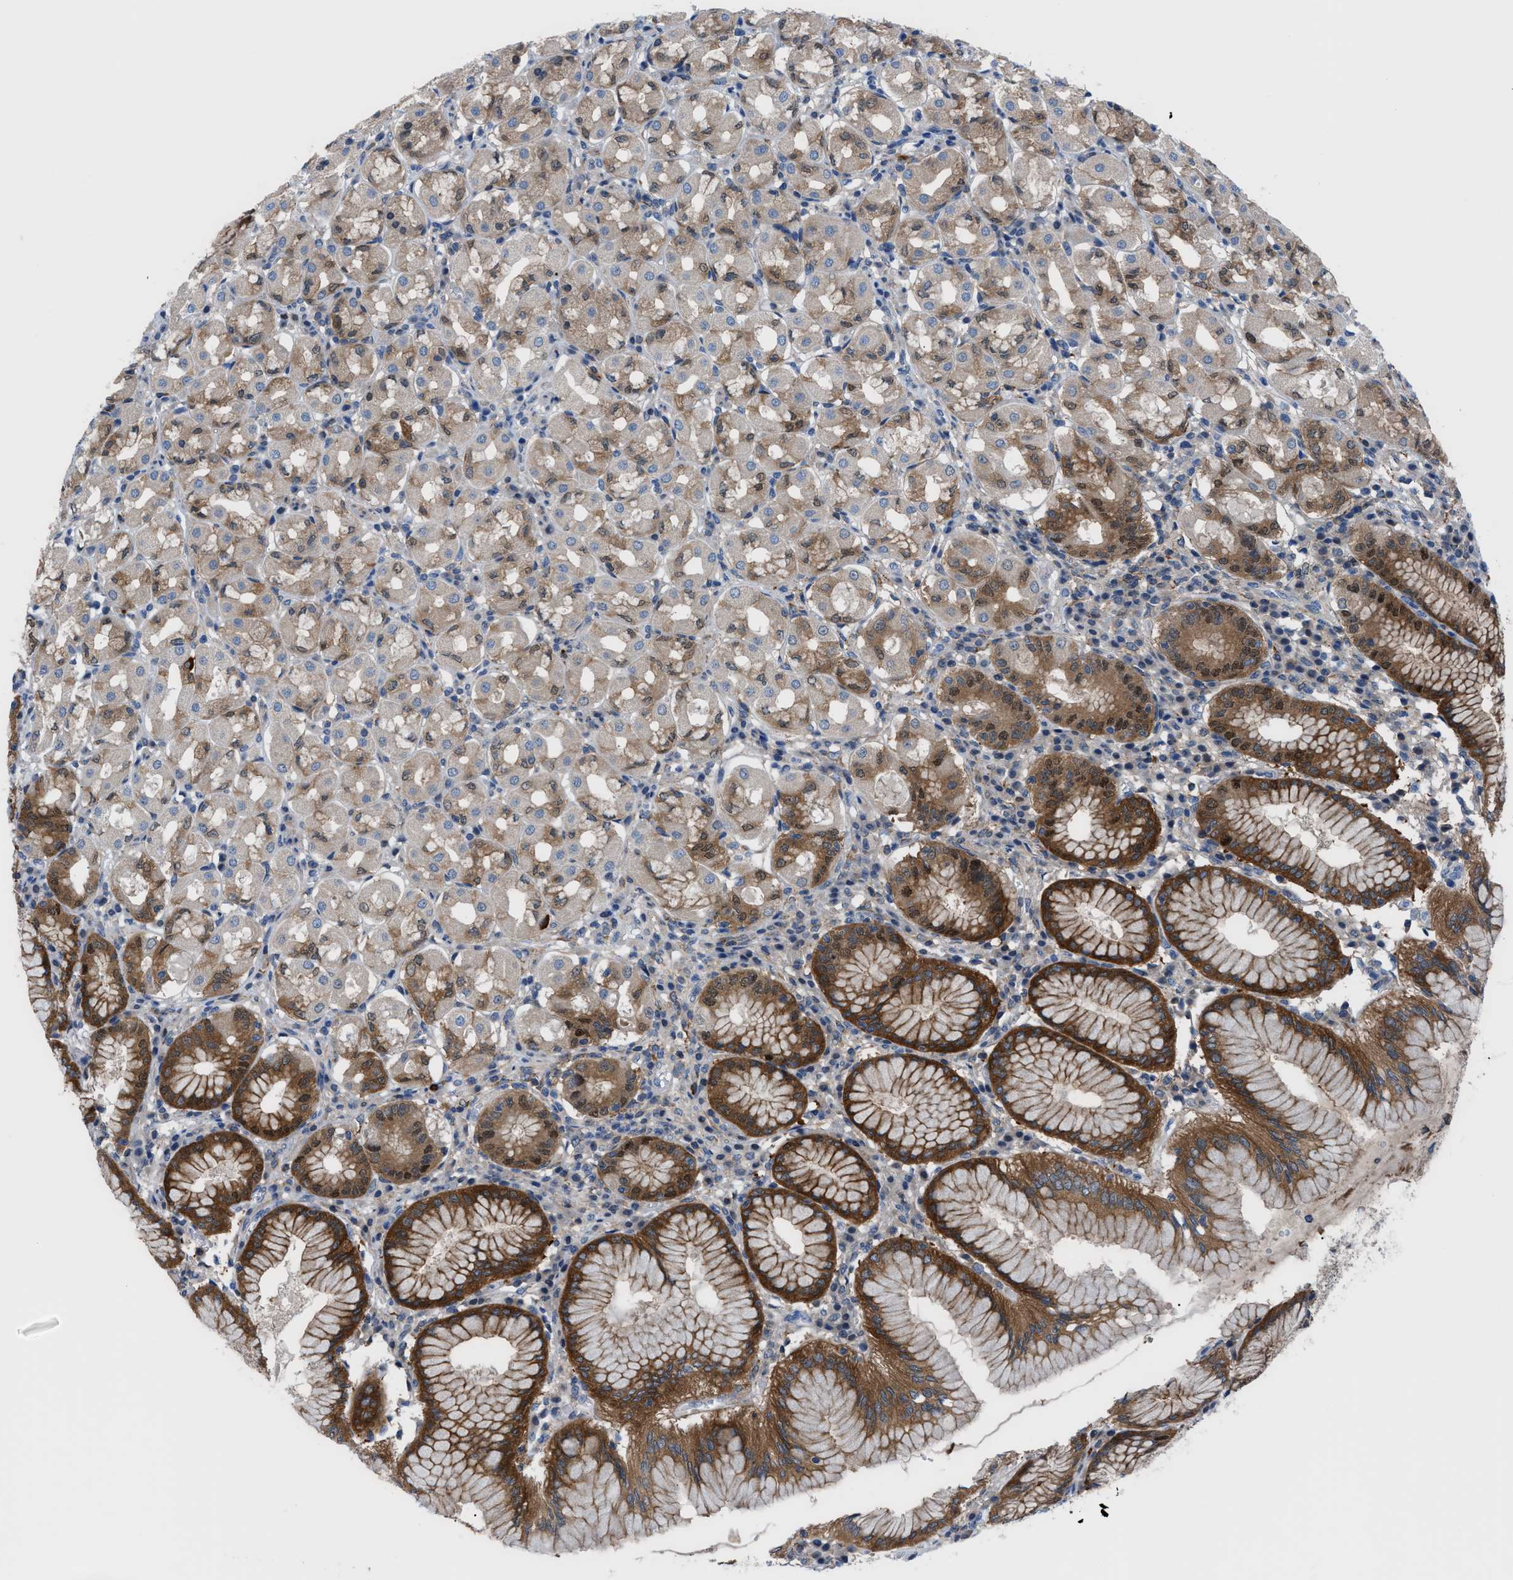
{"staining": {"intensity": "strong", "quantity": "25%-75%", "location": "cytoplasmic/membranous,nuclear"}, "tissue": "stomach", "cell_type": "Glandular cells", "image_type": "normal", "snomed": [{"axis": "morphology", "description": "Normal tissue, NOS"}, {"axis": "topography", "description": "Stomach"}, {"axis": "topography", "description": "Stomach, lower"}], "caption": "Brown immunohistochemical staining in unremarkable human stomach shows strong cytoplasmic/membranous,nuclear positivity in about 25%-75% of glandular cells.", "gene": "TMEM45B", "patient": {"sex": "female", "age": 56}}